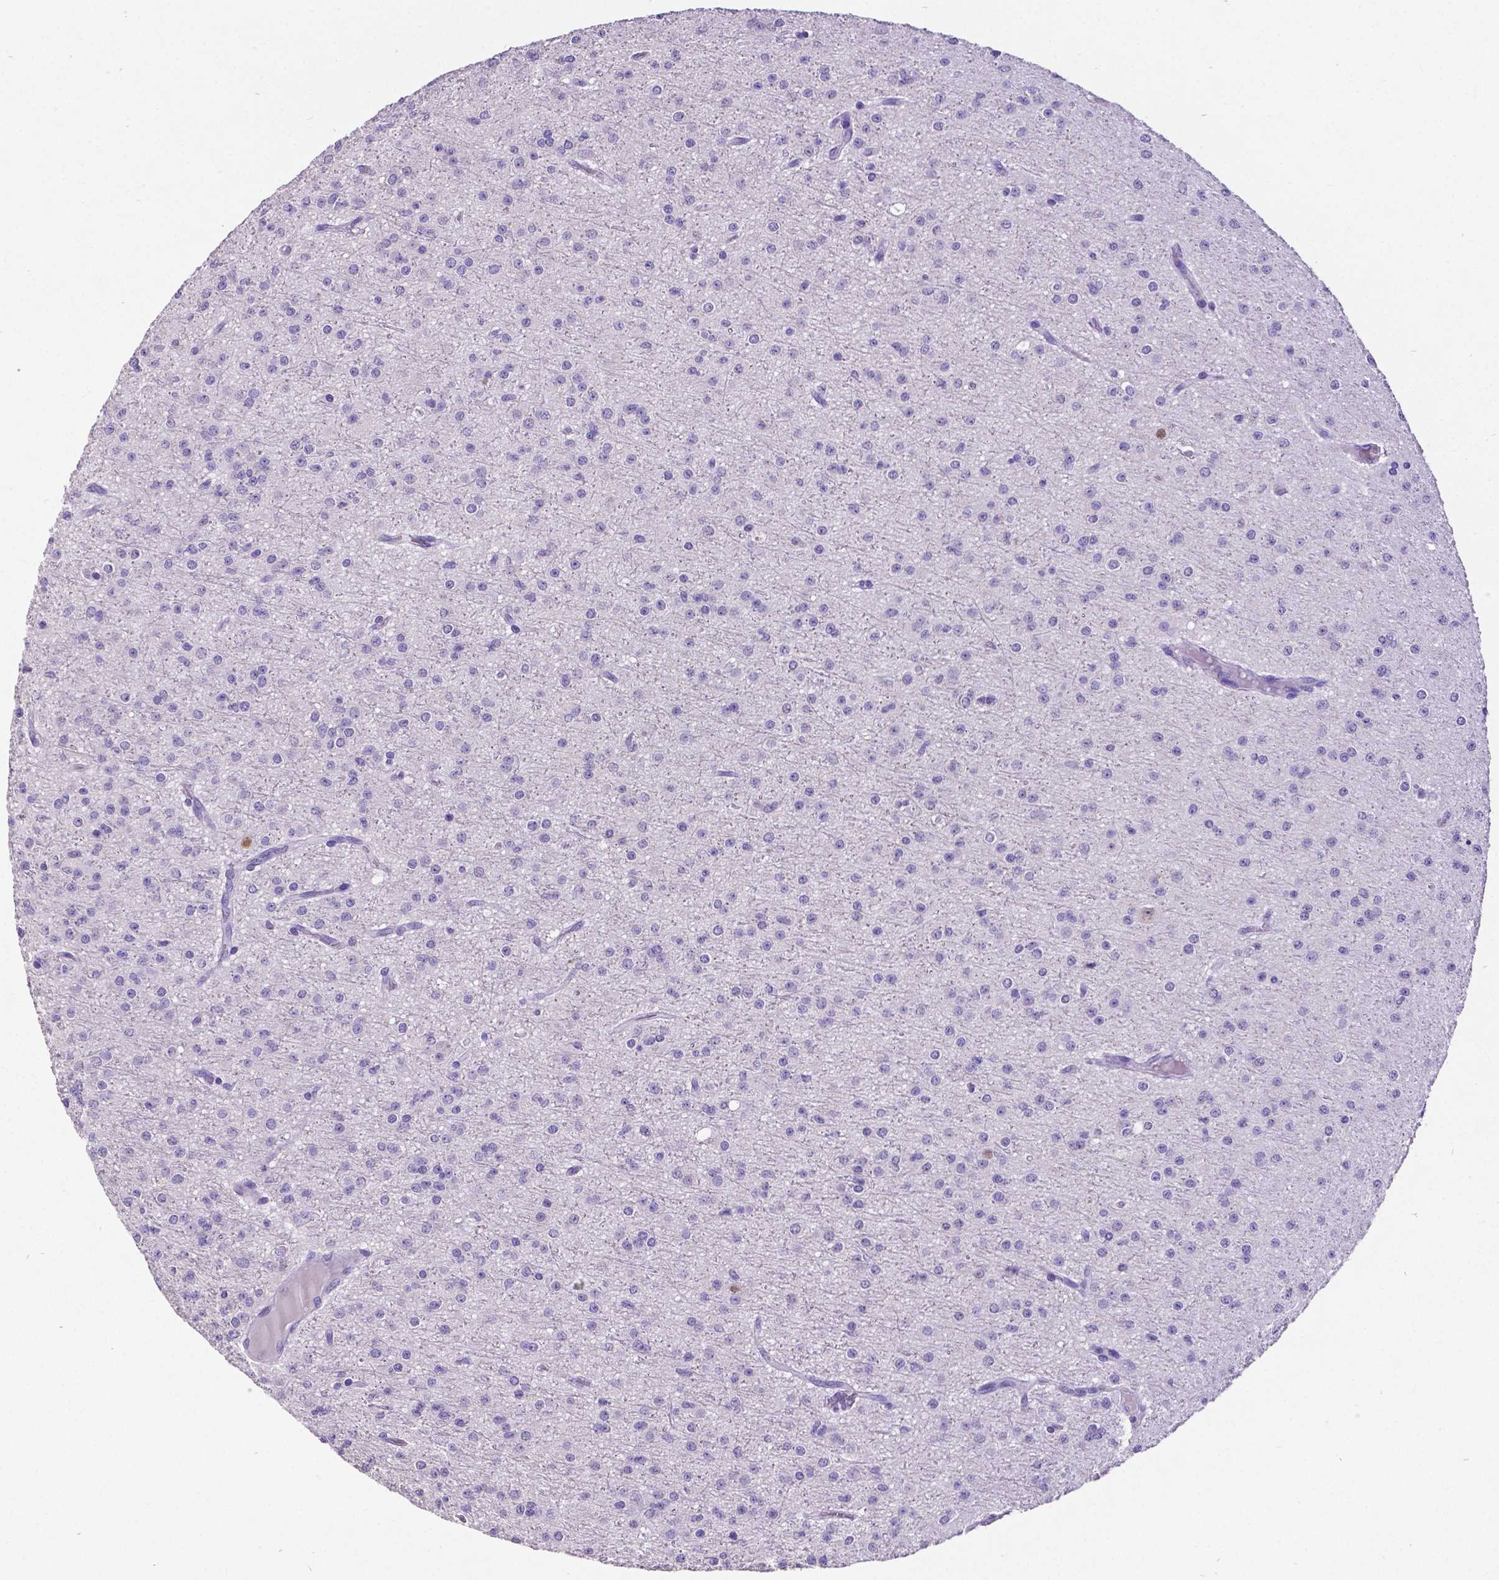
{"staining": {"intensity": "negative", "quantity": "none", "location": "none"}, "tissue": "glioma", "cell_type": "Tumor cells", "image_type": "cancer", "snomed": [{"axis": "morphology", "description": "Glioma, malignant, Low grade"}, {"axis": "topography", "description": "Brain"}], "caption": "This is an immunohistochemistry (IHC) histopathology image of human malignant glioma (low-grade). There is no expression in tumor cells.", "gene": "SATB2", "patient": {"sex": "male", "age": 27}}